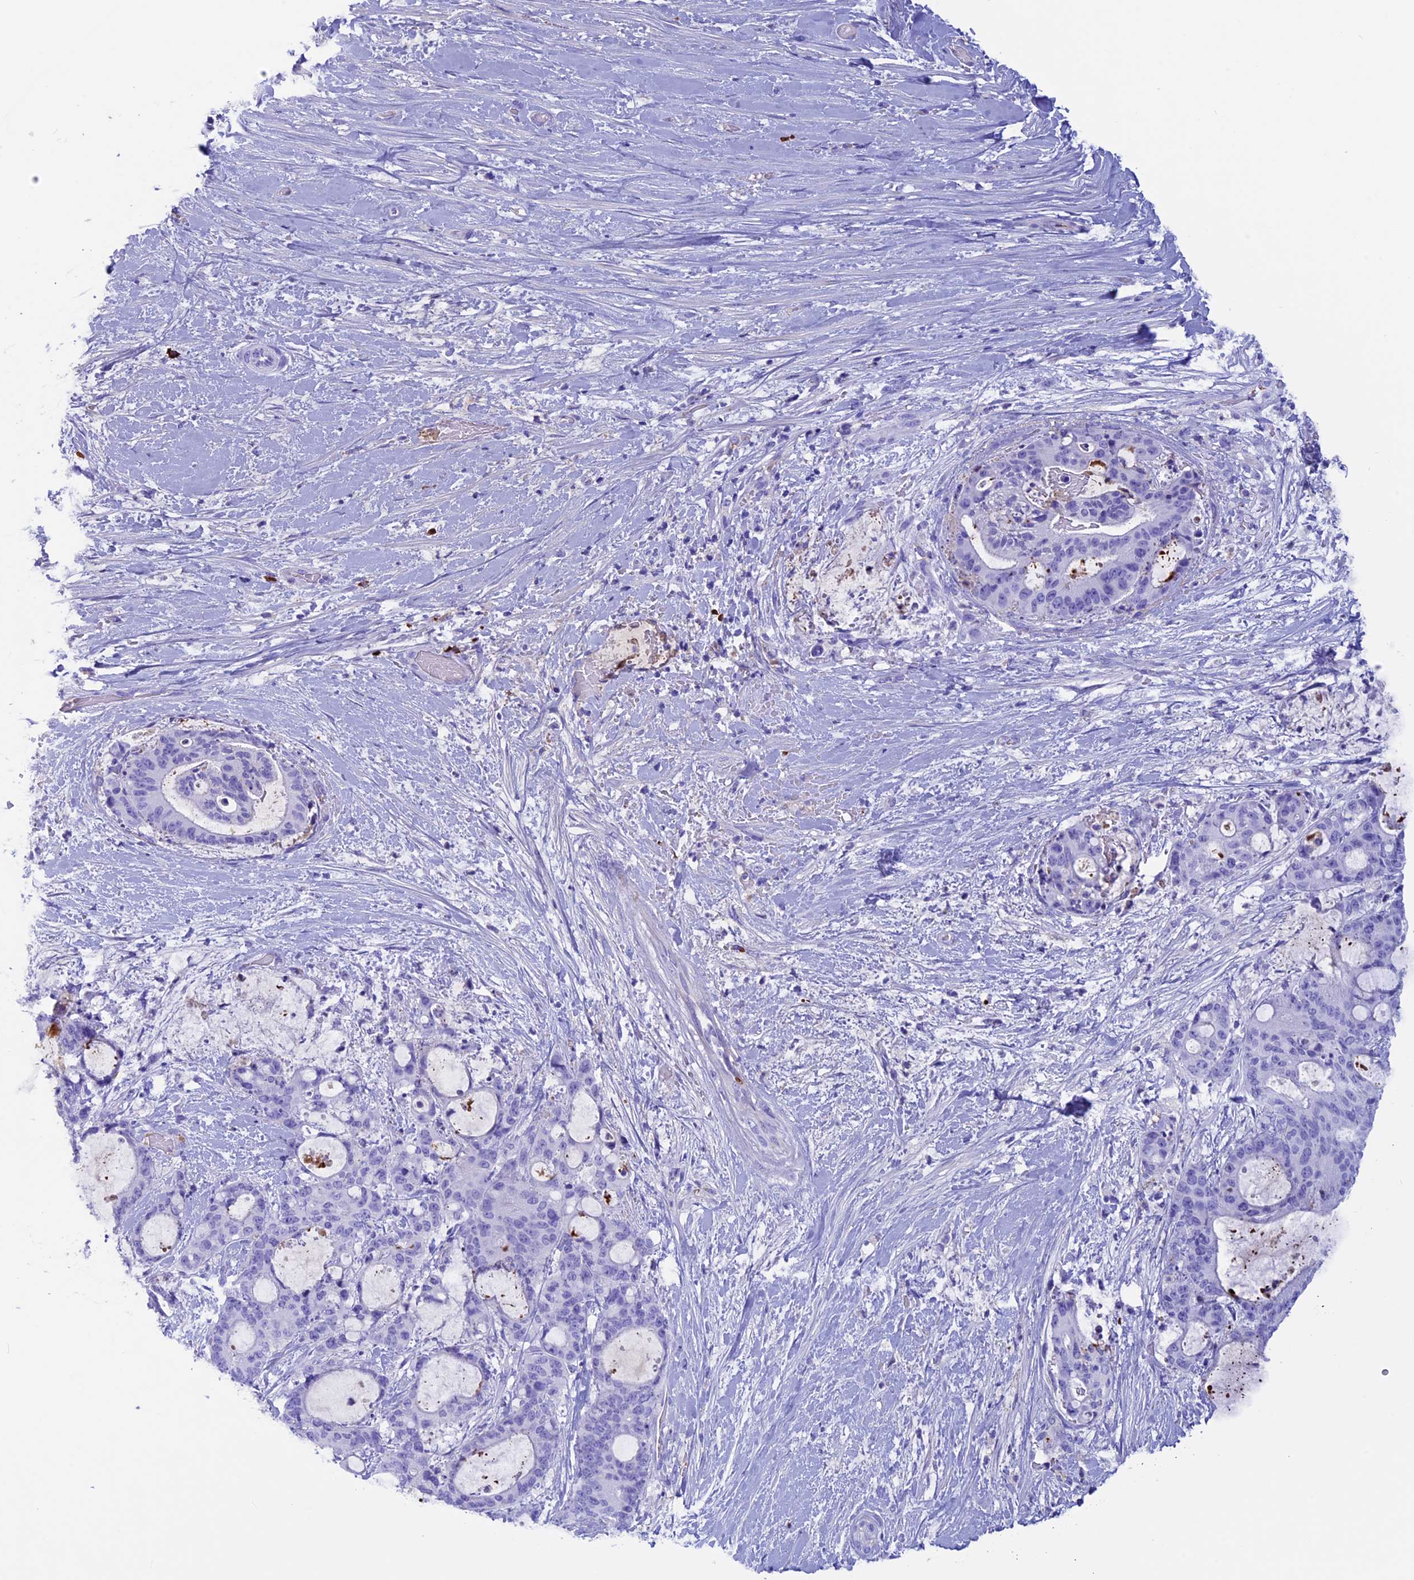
{"staining": {"intensity": "negative", "quantity": "none", "location": "none"}, "tissue": "liver cancer", "cell_type": "Tumor cells", "image_type": "cancer", "snomed": [{"axis": "morphology", "description": "Normal tissue, NOS"}, {"axis": "morphology", "description": "Cholangiocarcinoma"}, {"axis": "topography", "description": "Liver"}, {"axis": "topography", "description": "Peripheral nerve tissue"}], "caption": "The micrograph displays no significant positivity in tumor cells of liver cholangiocarcinoma.", "gene": "IGSF6", "patient": {"sex": "female", "age": 73}}